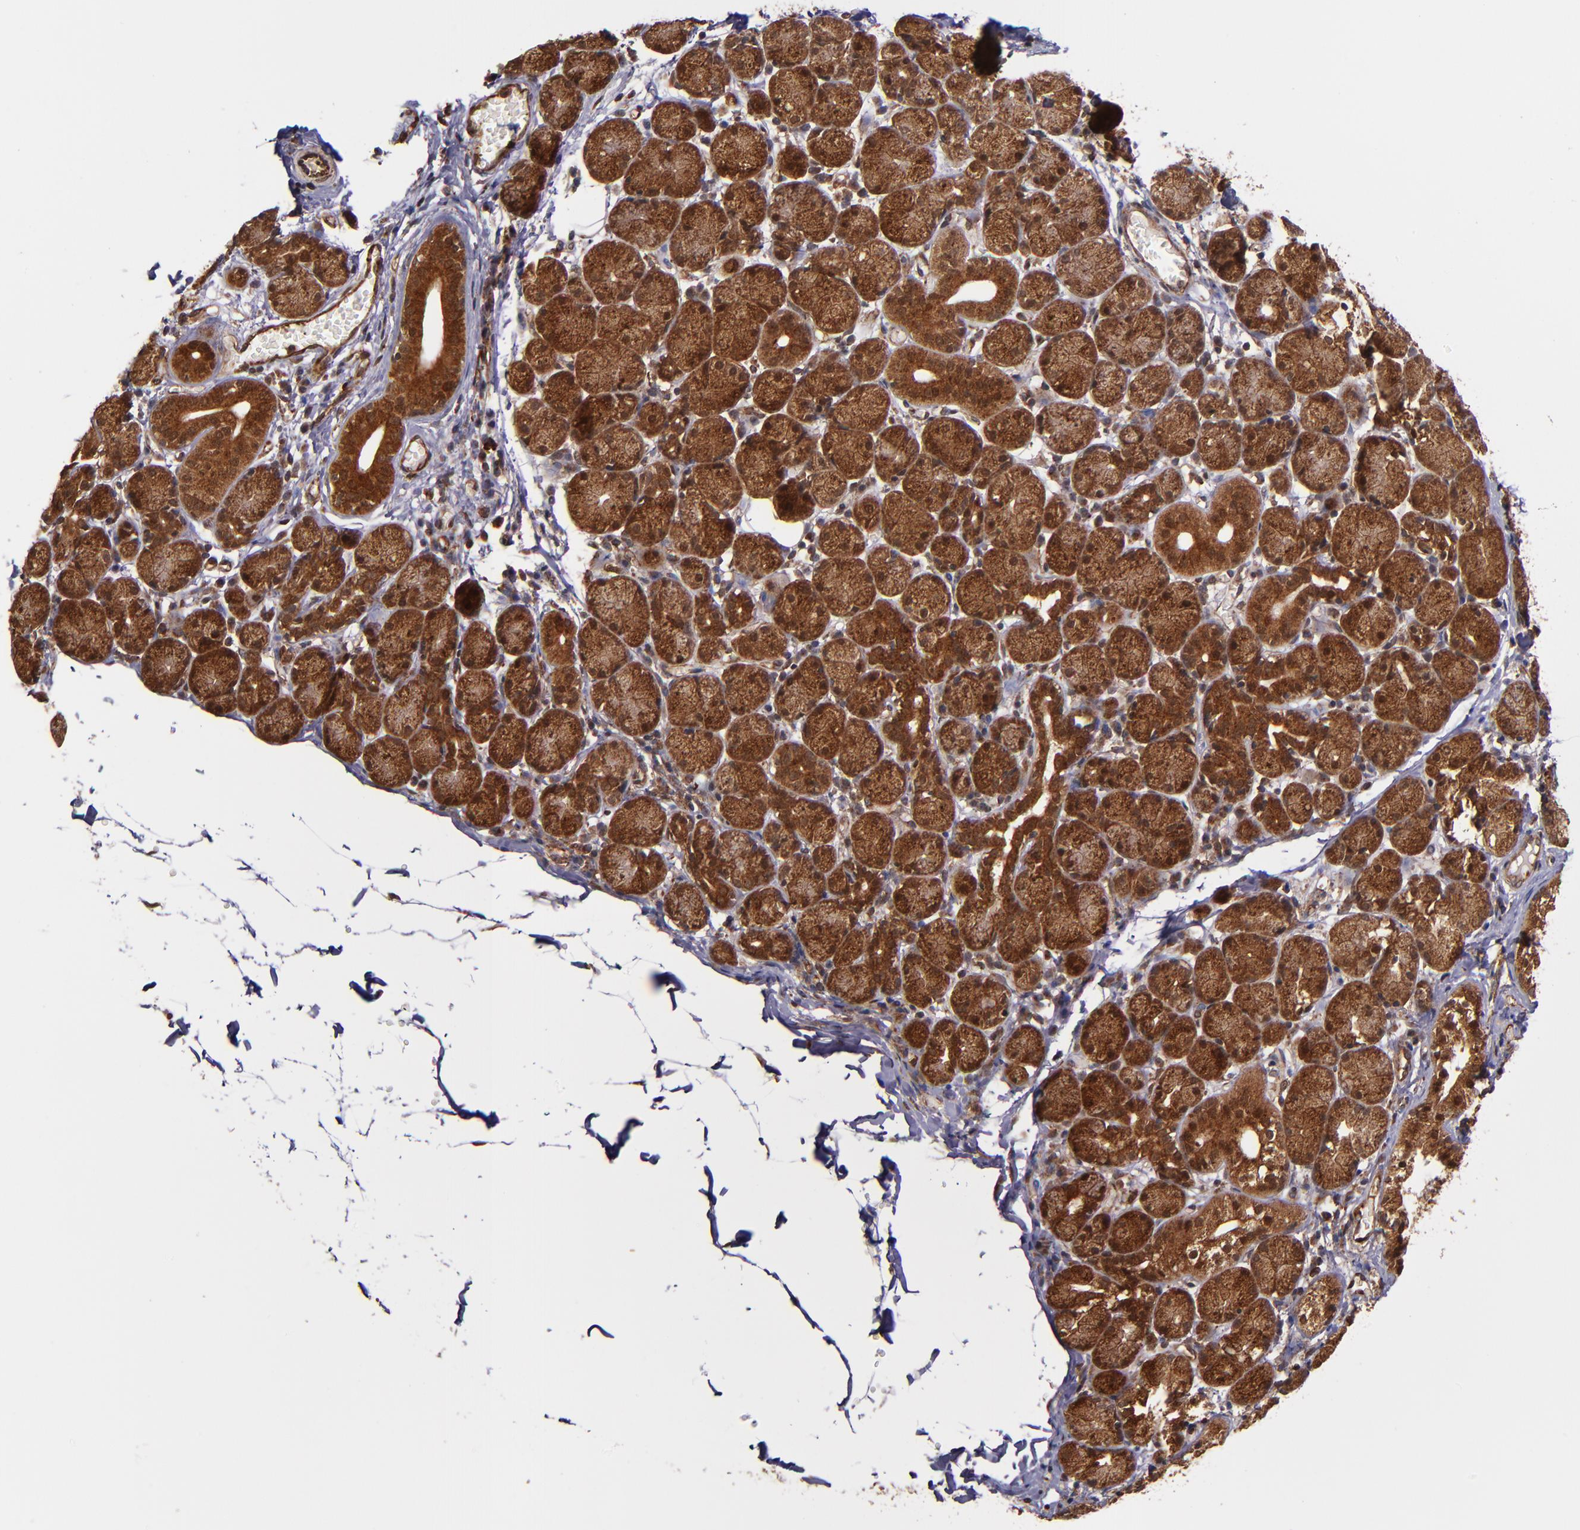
{"staining": {"intensity": "strong", "quantity": ">75%", "location": "cytoplasmic/membranous,nuclear"}, "tissue": "salivary gland", "cell_type": "Glandular cells", "image_type": "normal", "snomed": [{"axis": "morphology", "description": "Normal tissue, NOS"}, {"axis": "topography", "description": "Salivary gland"}], "caption": "Immunohistochemistry of normal human salivary gland exhibits high levels of strong cytoplasmic/membranous,nuclear expression in approximately >75% of glandular cells. The protein is stained brown, and the nuclei are stained in blue (DAB (3,3'-diaminobenzidine) IHC with brightfield microscopy, high magnification).", "gene": "STX8", "patient": {"sex": "female", "age": 24}}